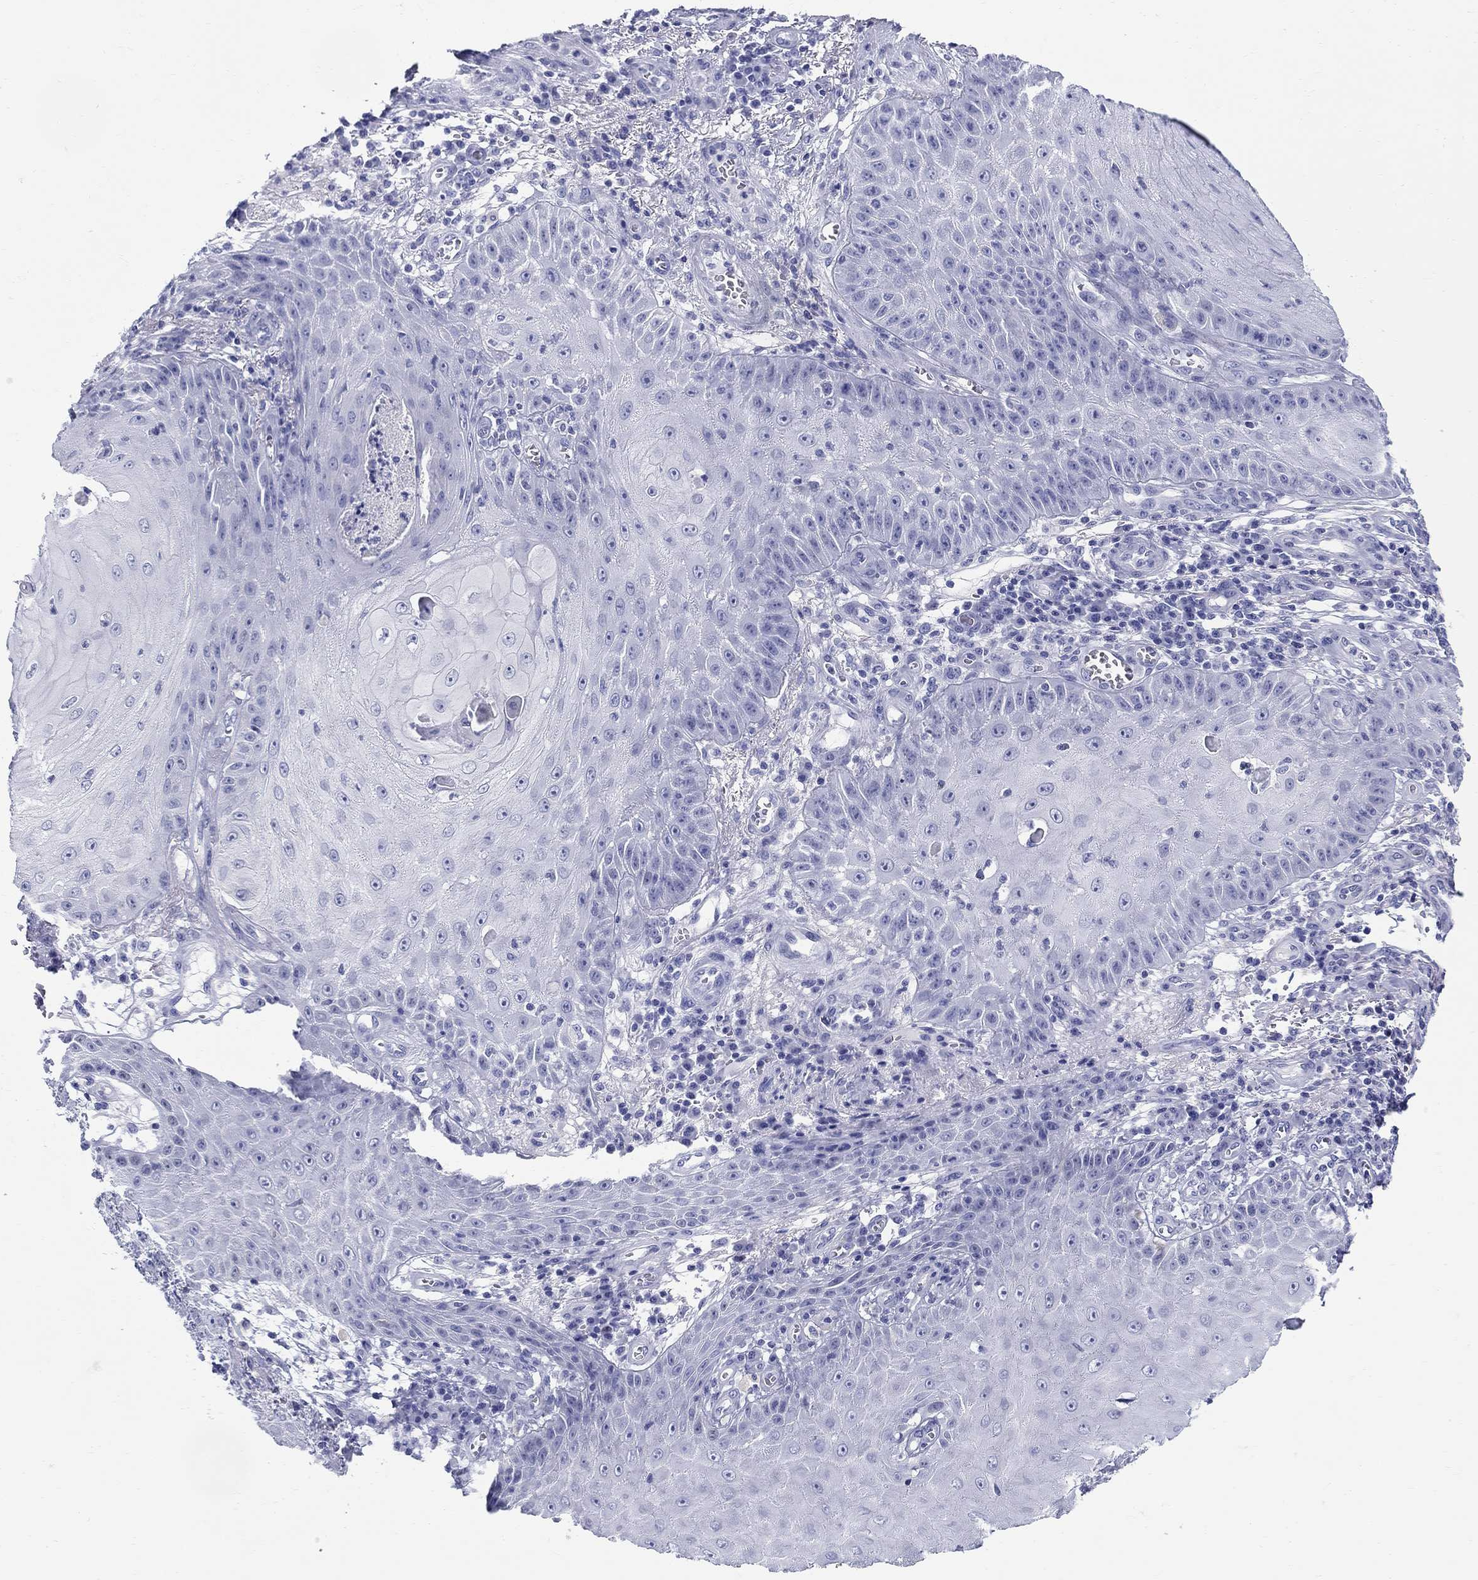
{"staining": {"intensity": "negative", "quantity": "none", "location": "none"}, "tissue": "skin cancer", "cell_type": "Tumor cells", "image_type": "cancer", "snomed": [{"axis": "morphology", "description": "Squamous cell carcinoma, NOS"}, {"axis": "topography", "description": "Skin"}], "caption": "Protein analysis of squamous cell carcinoma (skin) exhibits no significant expression in tumor cells.", "gene": "LAMP5", "patient": {"sex": "male", "age": 70}}